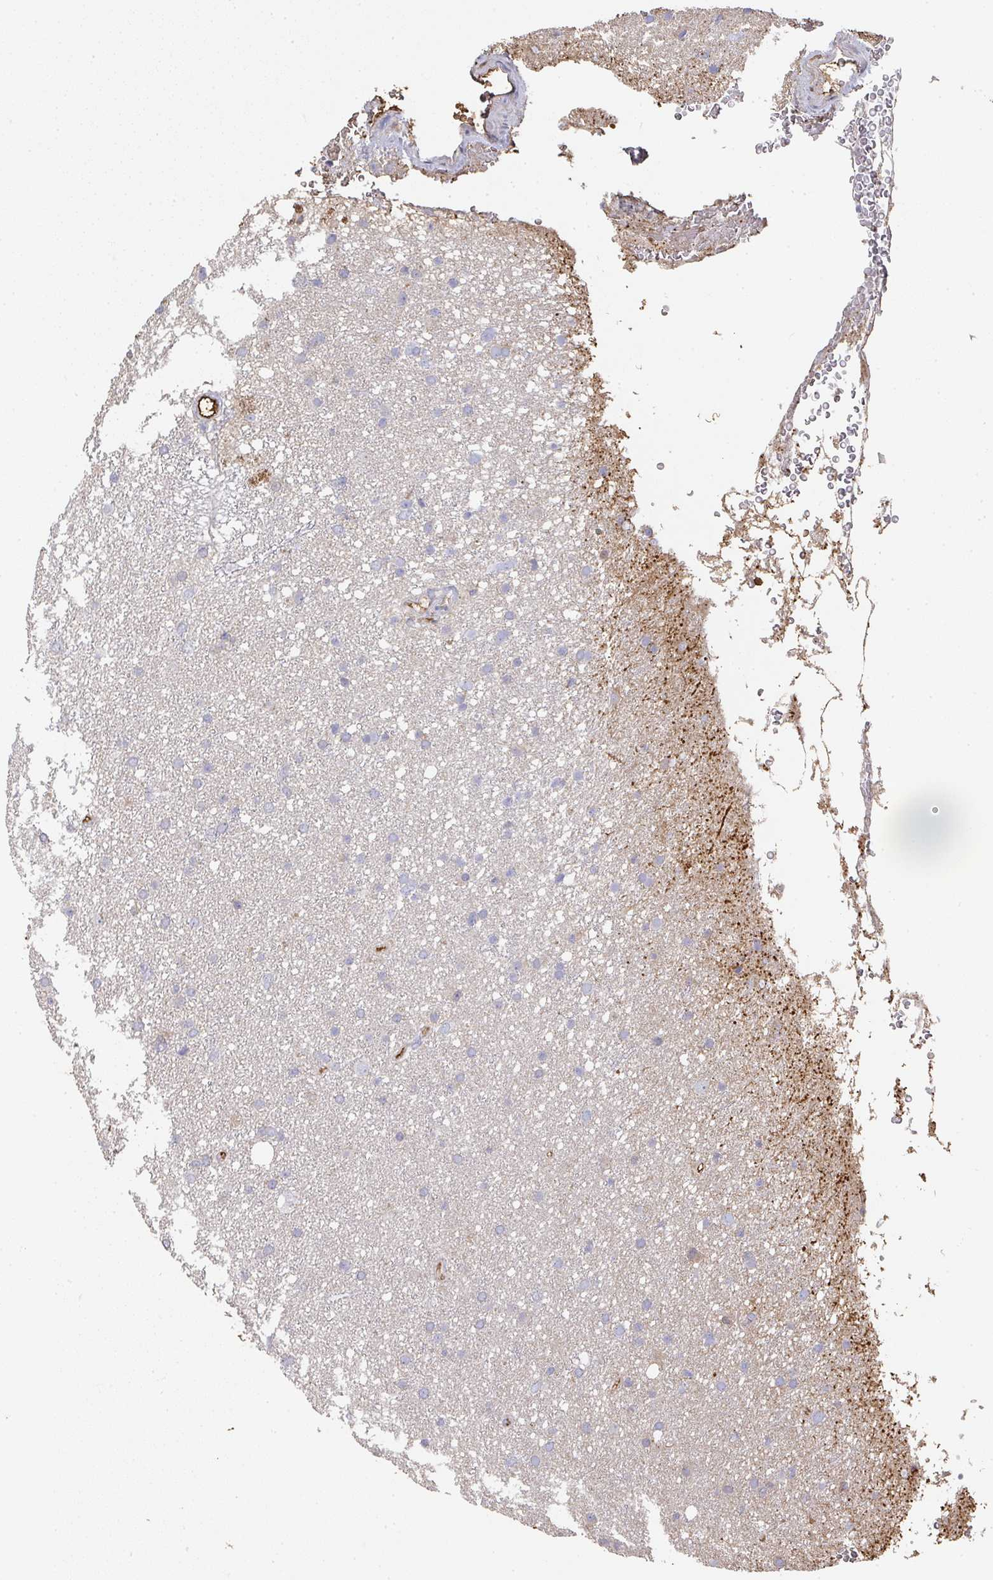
{"staining": {"intensity": "negative", "quantity": "none", "location": "none"}, "tissue": "glioma", "cell_type": "Tumor cells", "image_type": "cancer", "snomed": [{"axis": "morphology", "description": "Glioma, malignant, Low grade"}, {"axis": "topography", "description": "Cerebral cortex"}], "caption": "An immunohistochemistry micrograph of low-grade glioma (malignant) is shown. There is no staining in tumor cells of low-grade glioma (malignant). Brightfield microscopy of IHC stained with DAB (3,3'-diaminobenzidine) (brown) and hematoxylin (blue), captured at high magnification.", "gene": "ALB", "patient": {"sex": "female", "age": 39}}